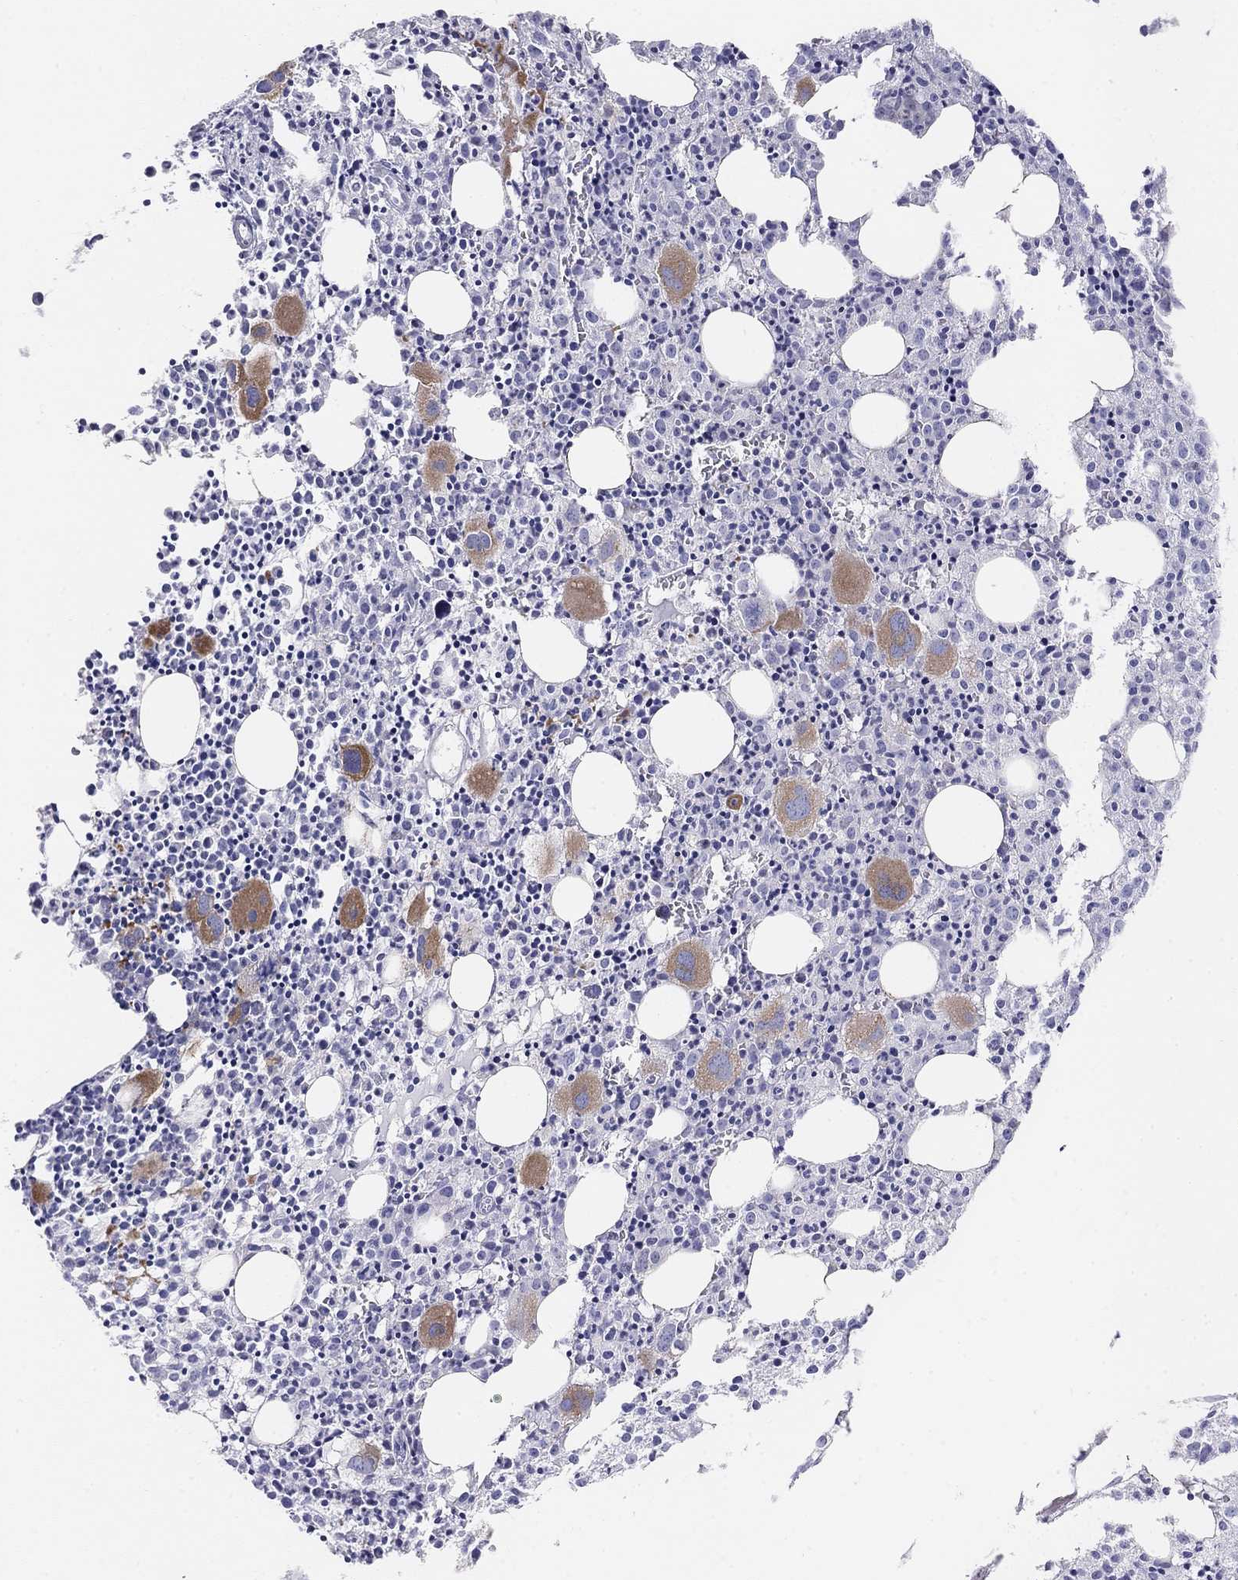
{"staining": {"intensity": "strong", "quantity": "<25%", "location": "cytoplasmic/membranous"}, "tissue": "bone marrow", "cell_type": "Hematopoietic cells", "image_type": "normal", "snomed": [{"axis": "morphology", "description": "Normal tissue, NOS"}, {"axis": "morphology", "description": "Inflammation, NOS"}, {"axis": "topography", "description": "Bone marrow"}], "caption": "This is an image of immunohistochemistry staining of unremarkable bone marrow, which shows strong staining in the cytoplasmic/membranous of hematopoietic cells.", "gene": "MGAT4C", "patient": {"sex": "male", "age": 3}}